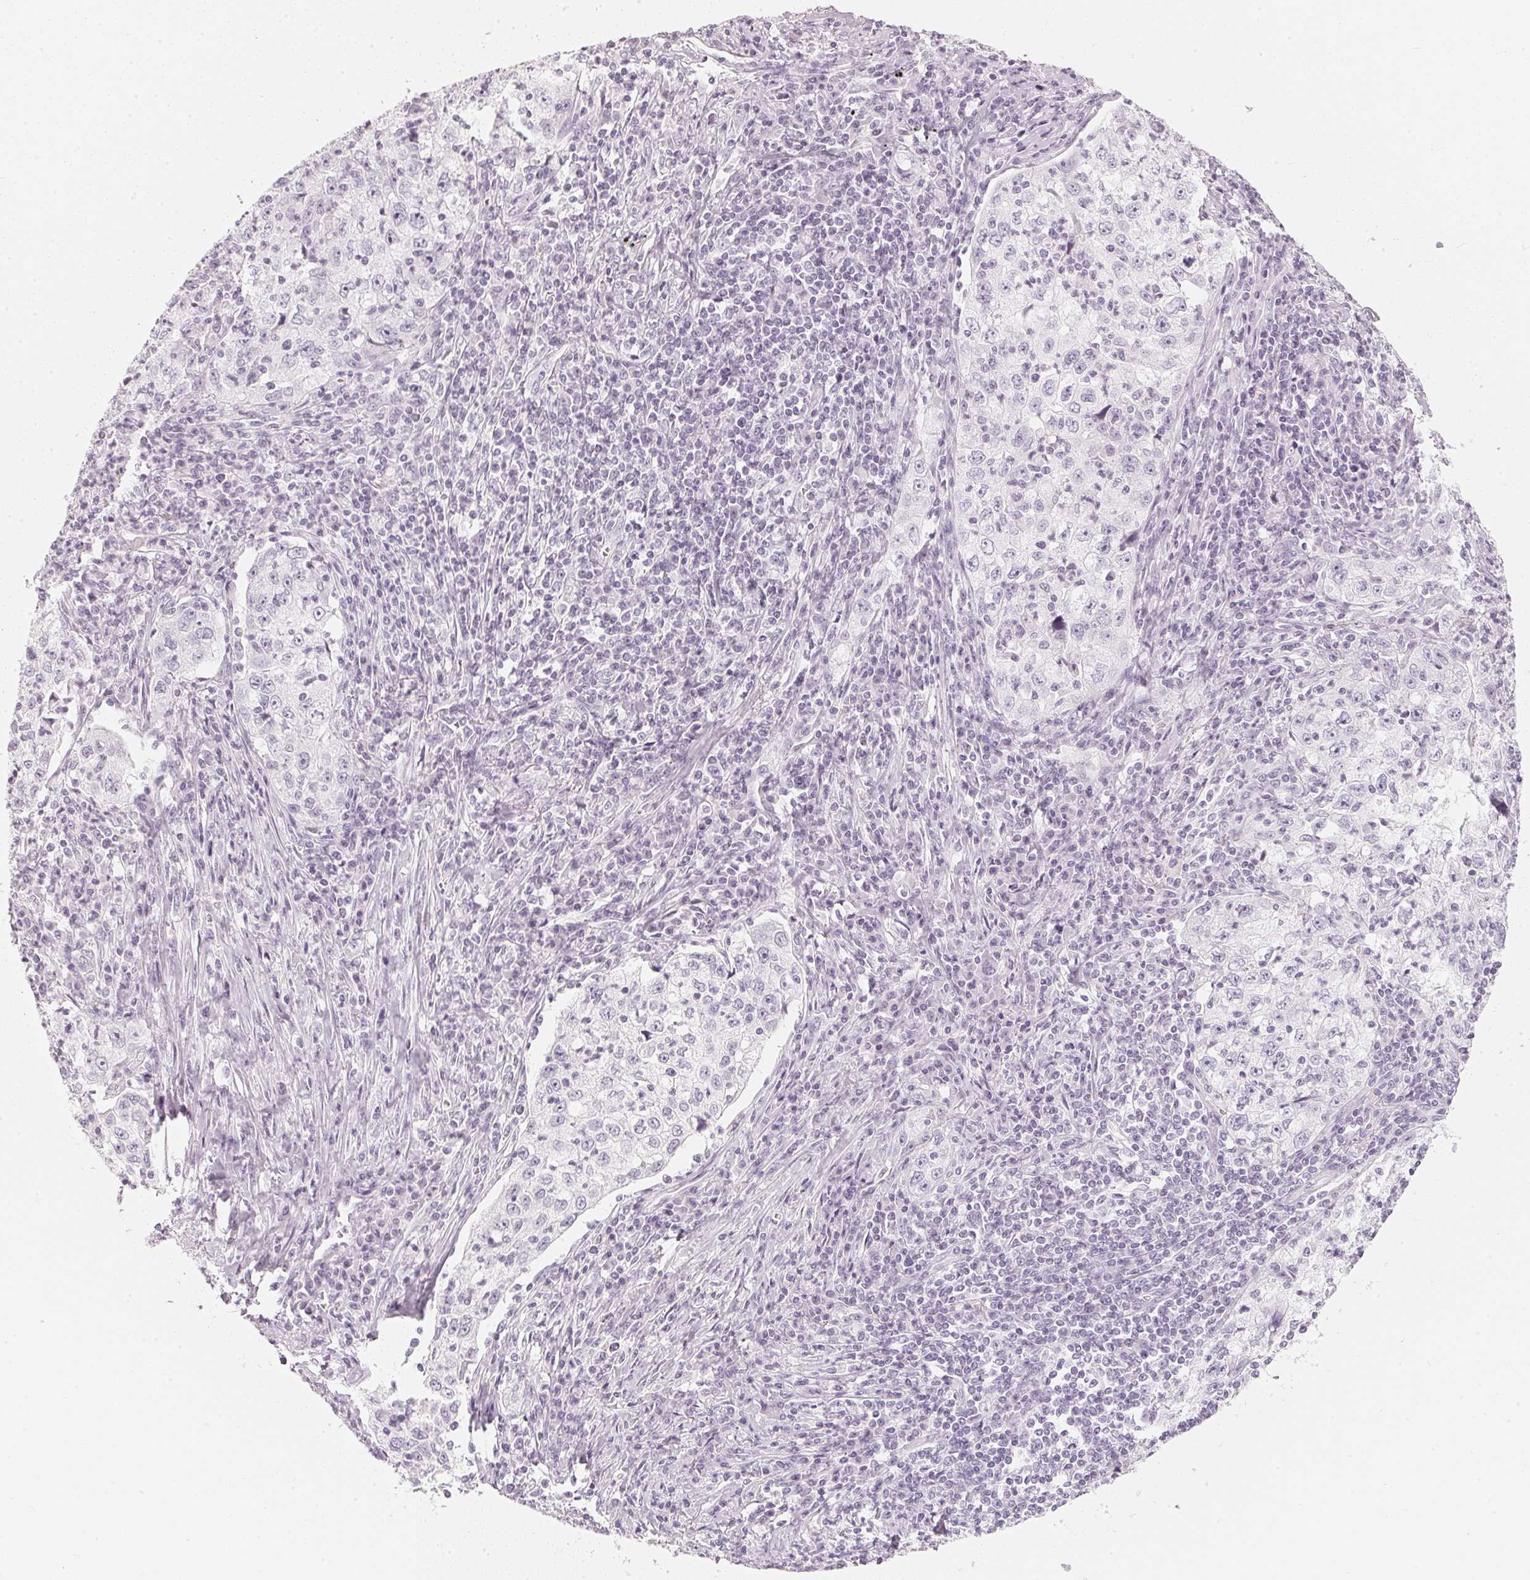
{"staining": {"intensity": "negative", "quantity": "none", "location": "none"}, "tissue": "lung cancer", "cell_type": "Tumor cells", "image_type": "cancer", "snomed": [{"axis": "morphology", "description": "Squamous cell carcinoma, NOS"}, {"axis": "topography", "description": "Lung"}], "caption": "DAB immunohistochemical staining of lung cancer (squamous cell carcinoma) displays no significant staining in tumor cells.", "gene": "SLC22A8", "patient": {"sex": "male", "age": 71}}